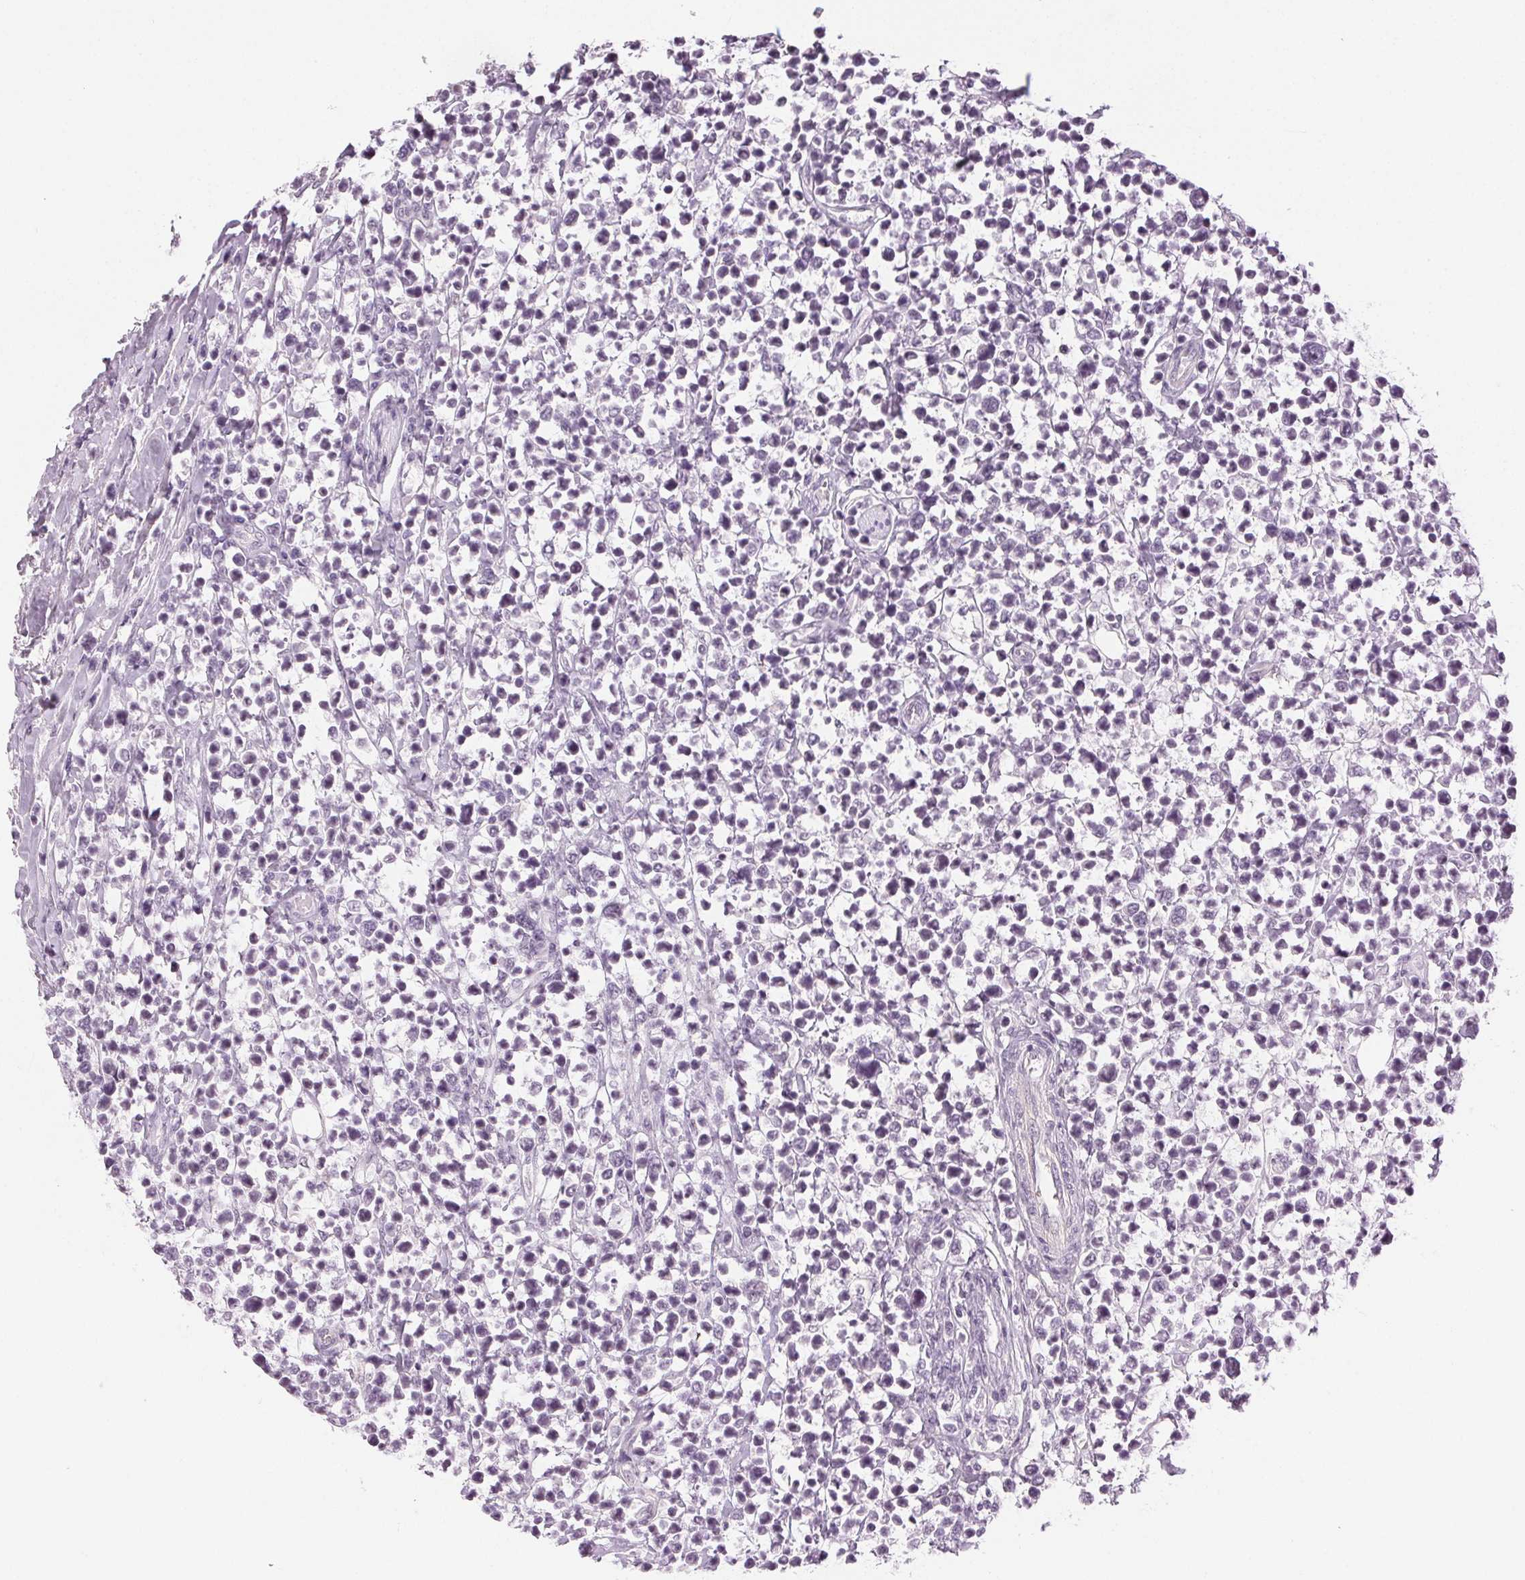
{"staining": {"intensity": "negative", "quantity": "none", "location": "none"}, "tissue": "lymphoma", "cell_type": "Tumor cells", "image_type": "cancer", "snomed": [{"axis": "morphology", "description": "Malignant lymphoma, non-Hodgkin's type, High grade"}, {"axis": "topography", "description": "Soft tissue"}], "caption": "Tumor cells show no significant protein expression in lymphoma. The staining was performed using DAB to visualize the protein expression in brown, while the nuclei were stained in blue with hematoxylin (Magnification: 20x).", "gene": "AIF1L", "patient": {"sex": "female", "age": 56}}